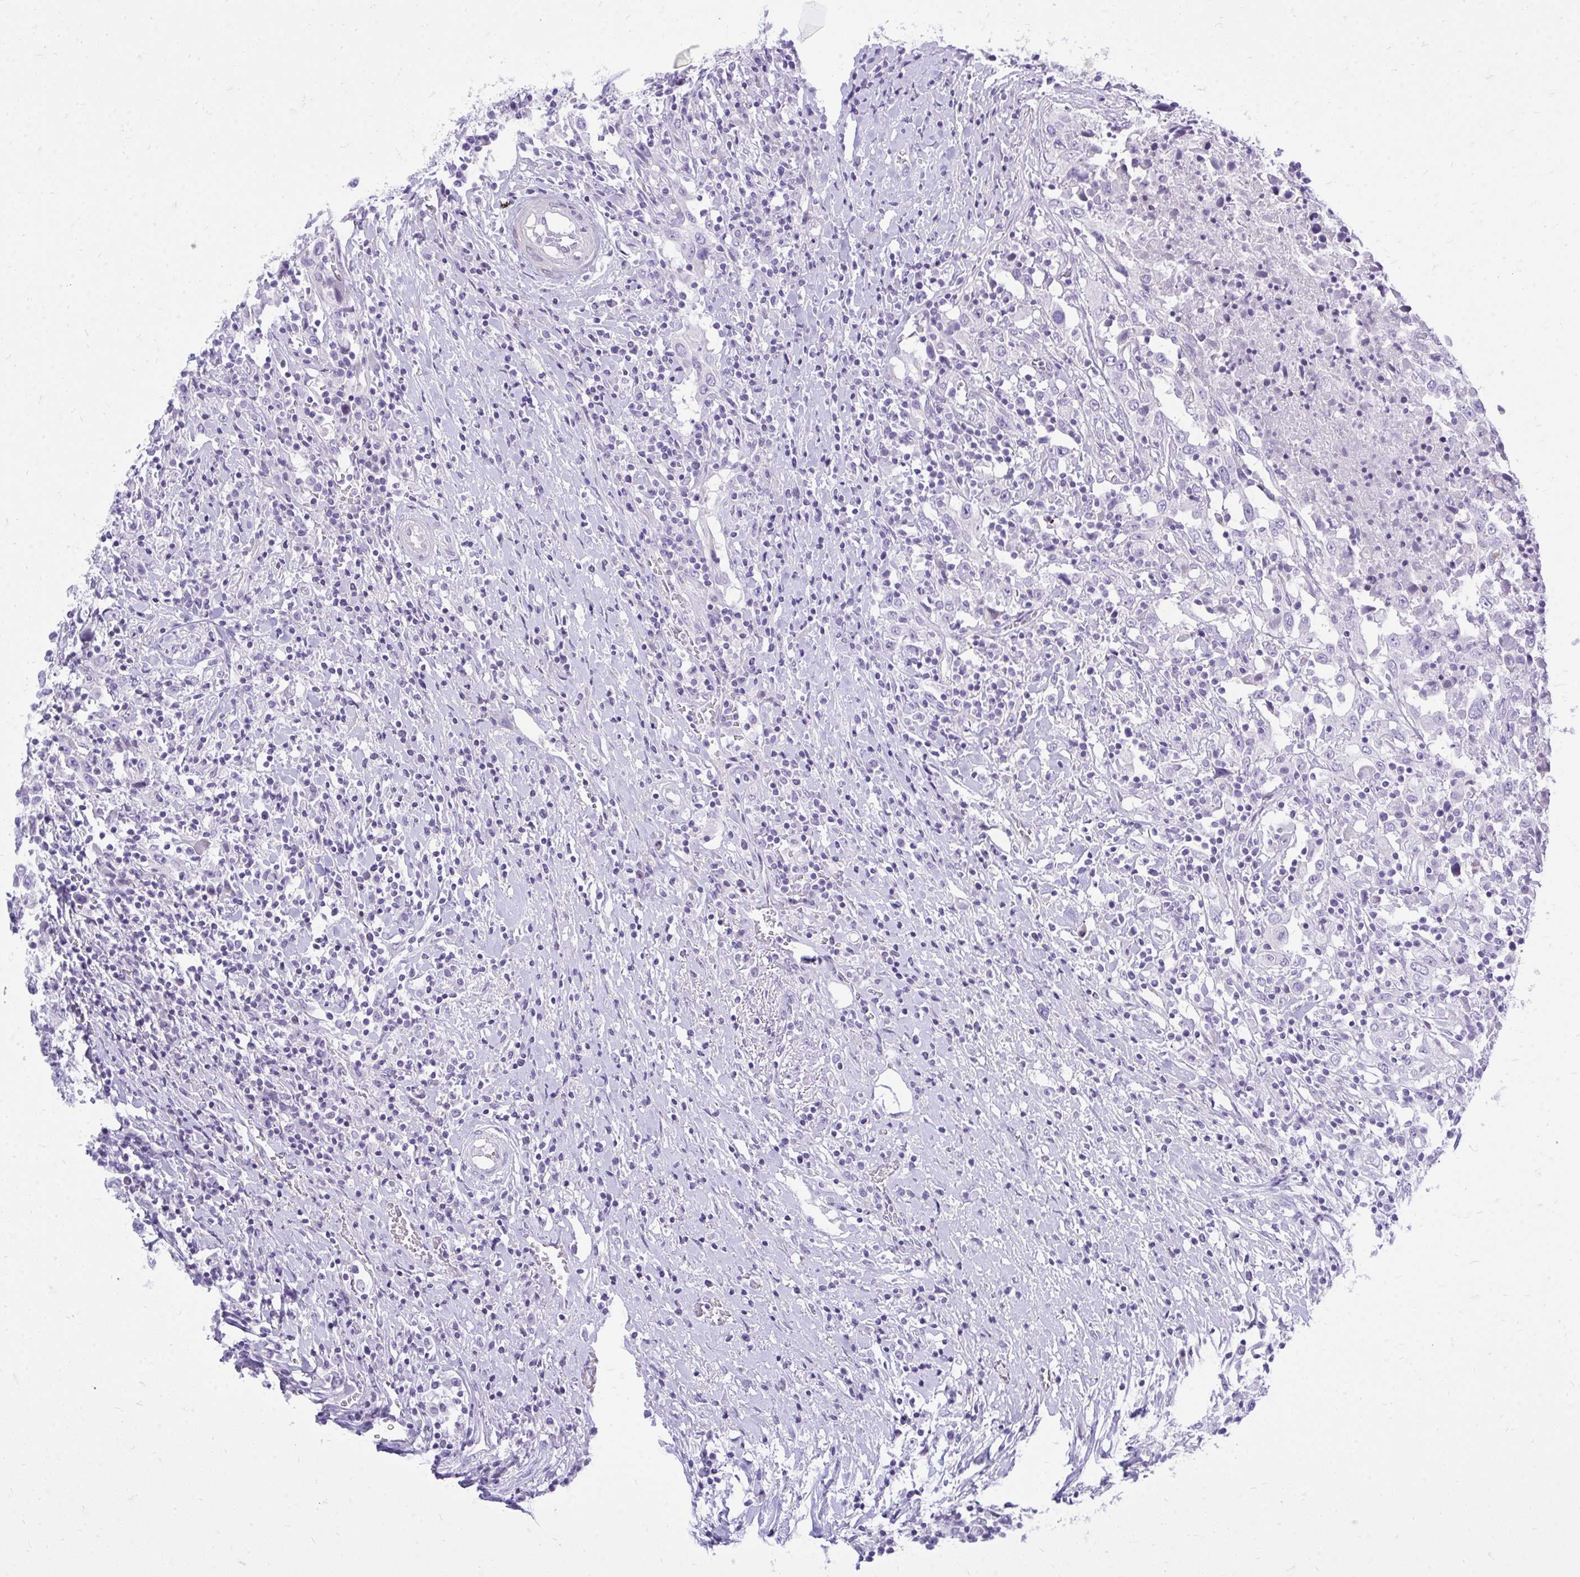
{"staining": {"intensity": "negative", "quantity": "none", "location": "none"}, "tissue": "urothelial cancer", "cell_type": "Tumor cells", "image_type": "cancer", "snomed": [{"axis": "morphology", "description": "Urothelial carcinoma, High grade"}, {"axis": "topography", "description": "Urinary bladder"}], "caption": "This is an immunohistochemistry image of human urothelial carcinoma (high-grade). There is no positivity in tumor cells.", "gene": "GABRA1", "patient": {"sex": "male", "age": 61}}